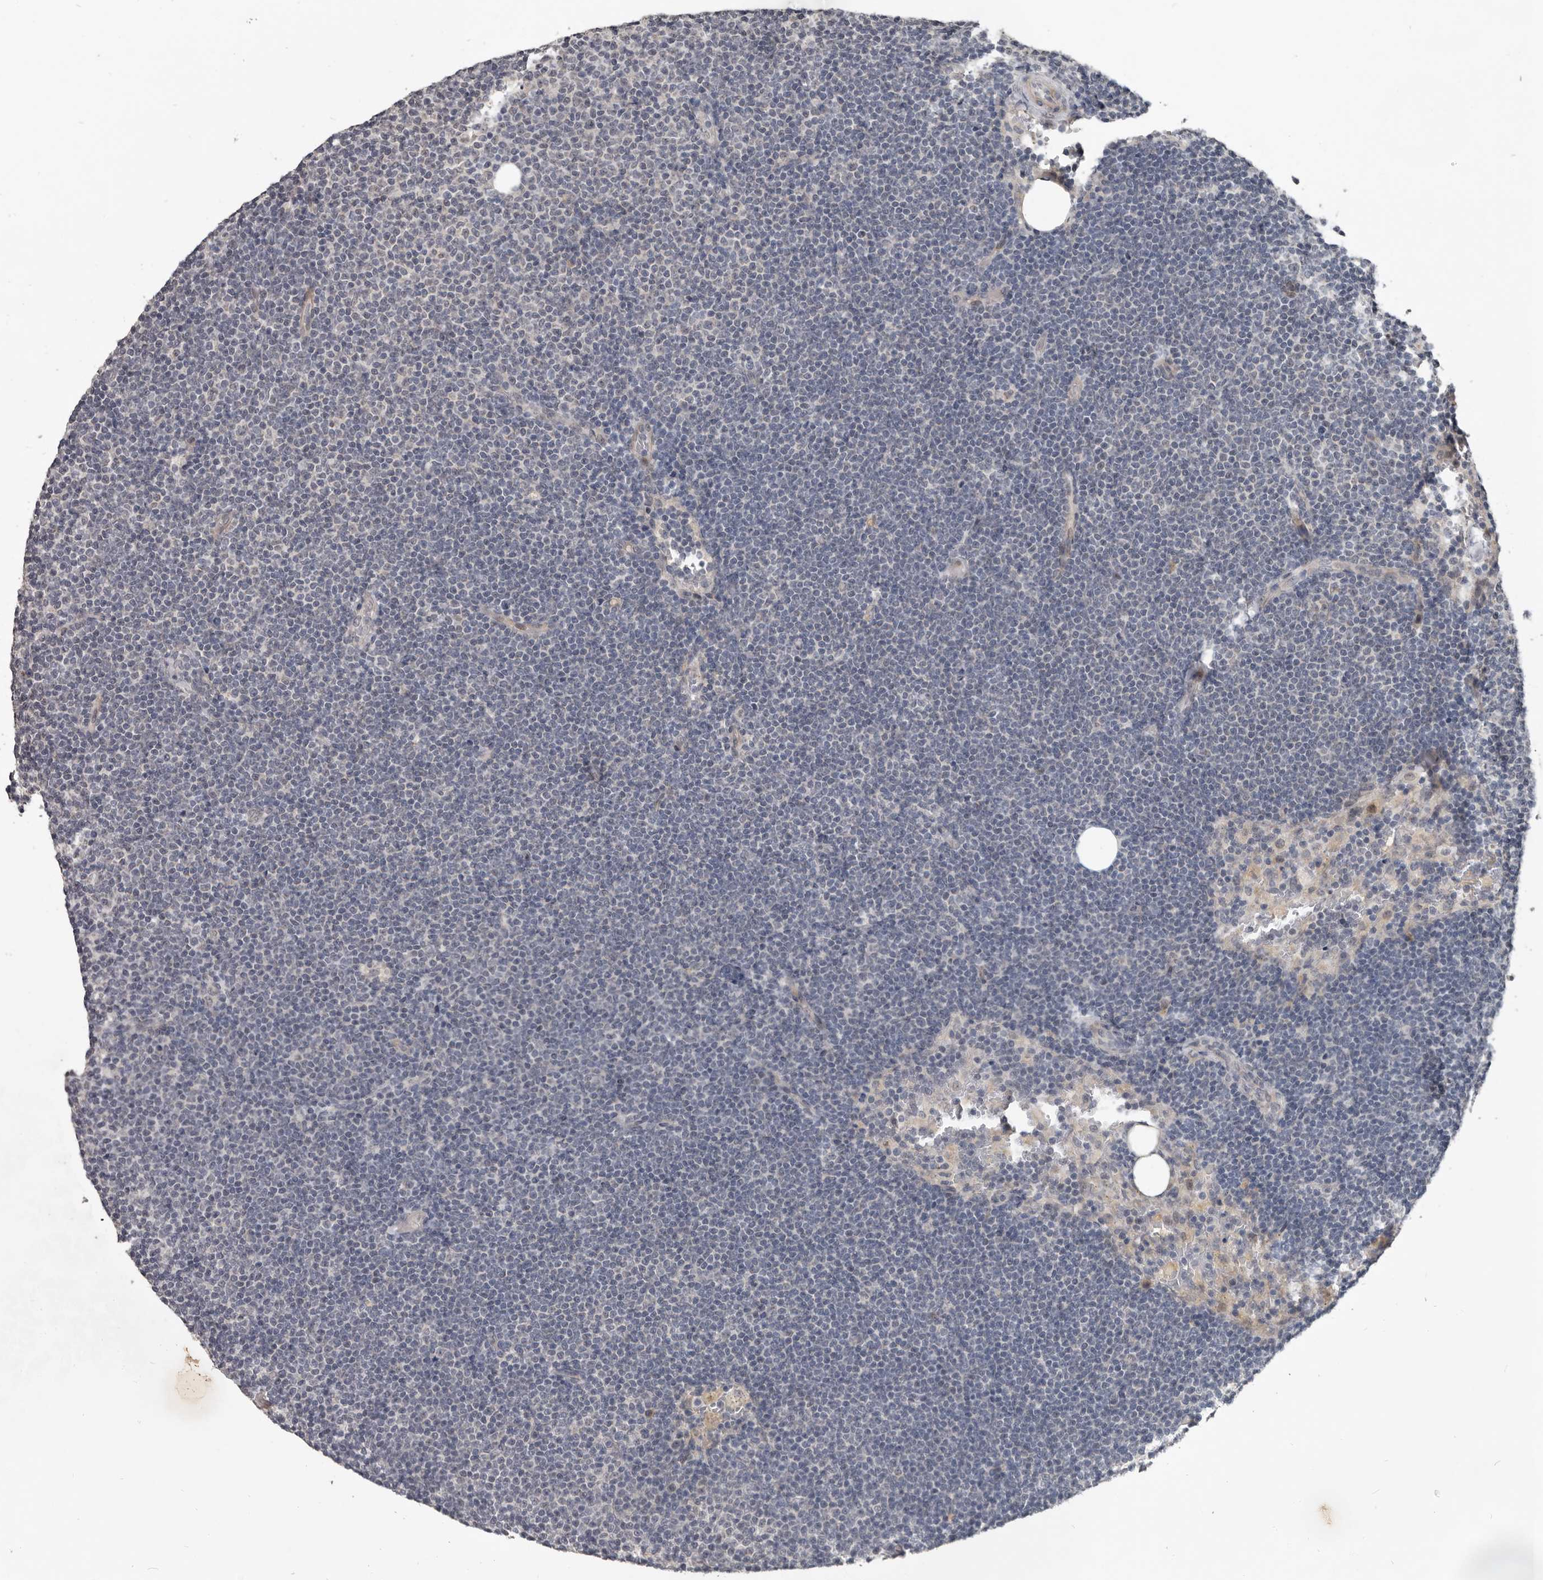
{"staining": {"intensity": "negative", "quantity": "none", "location": "none"}, "tissue": "lymphoma", "cell_type": "Tumor cells", "image_type": "cancer", "snomed": [{"axis": "morphology", "description": "Malignant lymphoma, non-Hodgkin's type, Low grade"}, {"axis": "topography", "description": "Lymph node"}], "caption": "A high-resolution histopathology image shows immunohistochemistry (IHC) staining of lymphoma, which demonstrates no significant positivity in tumor cells.", "gene": "C1orf216", "patient": {"sex": "female", "age": 53}}